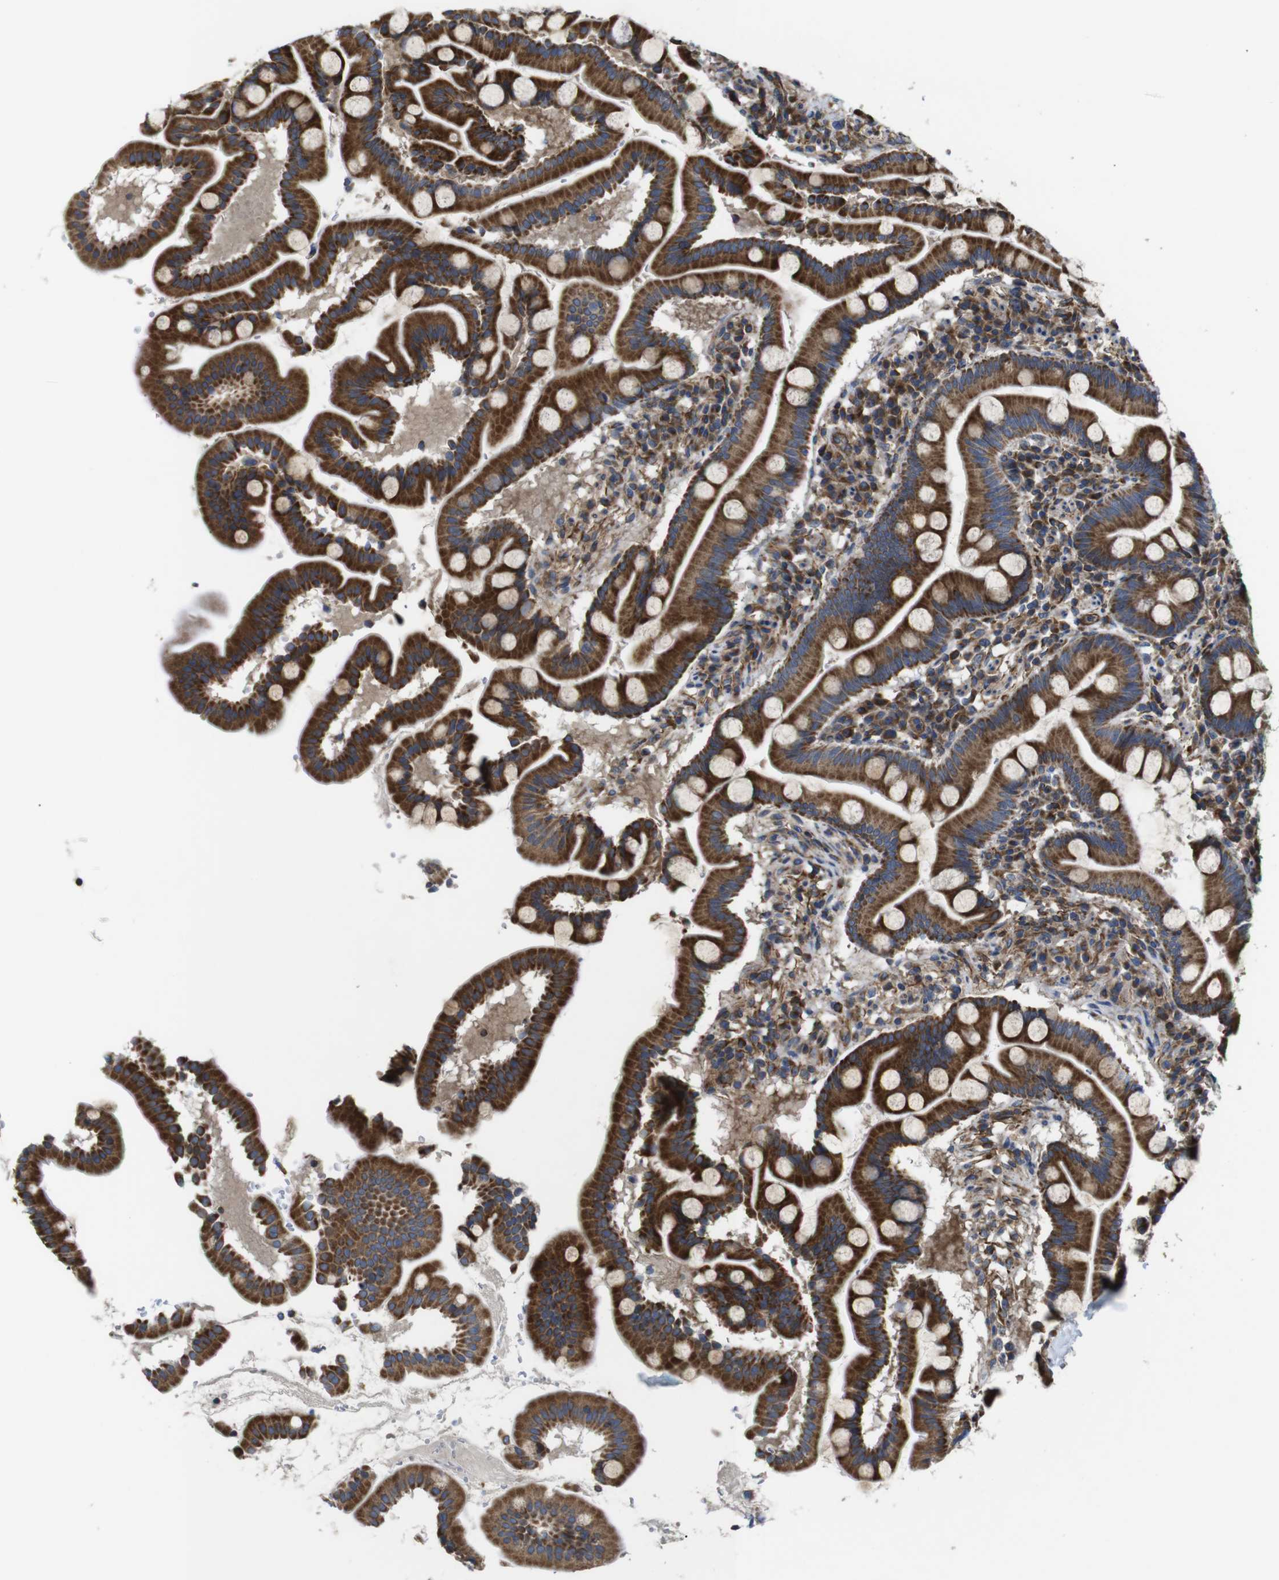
{"staining": {"intensity": "strong", "quantity": ">75%", "location": "cytoplasmic/membranous"}, "tissue": "duodenum", "cell_type": "Glandular cells", "image_type": "normal", "snomed": [{"axis": "morphology", "description": "Normal tissue, NOS"}, {"axis": "topography", "description": "Duodenum"}], "caption": "Protein expression analysis of benign duodenum reveals strong cytoplasmic/membranous staining in about >75% of glandular cells. The staining was performed using DAB to visualize the protein expression in brown, while the nuclei were stained in blue with hematoxylin (Magnification: 20x).", "gene": "POMK", "patient": {"sex": "male", "age": 50}}